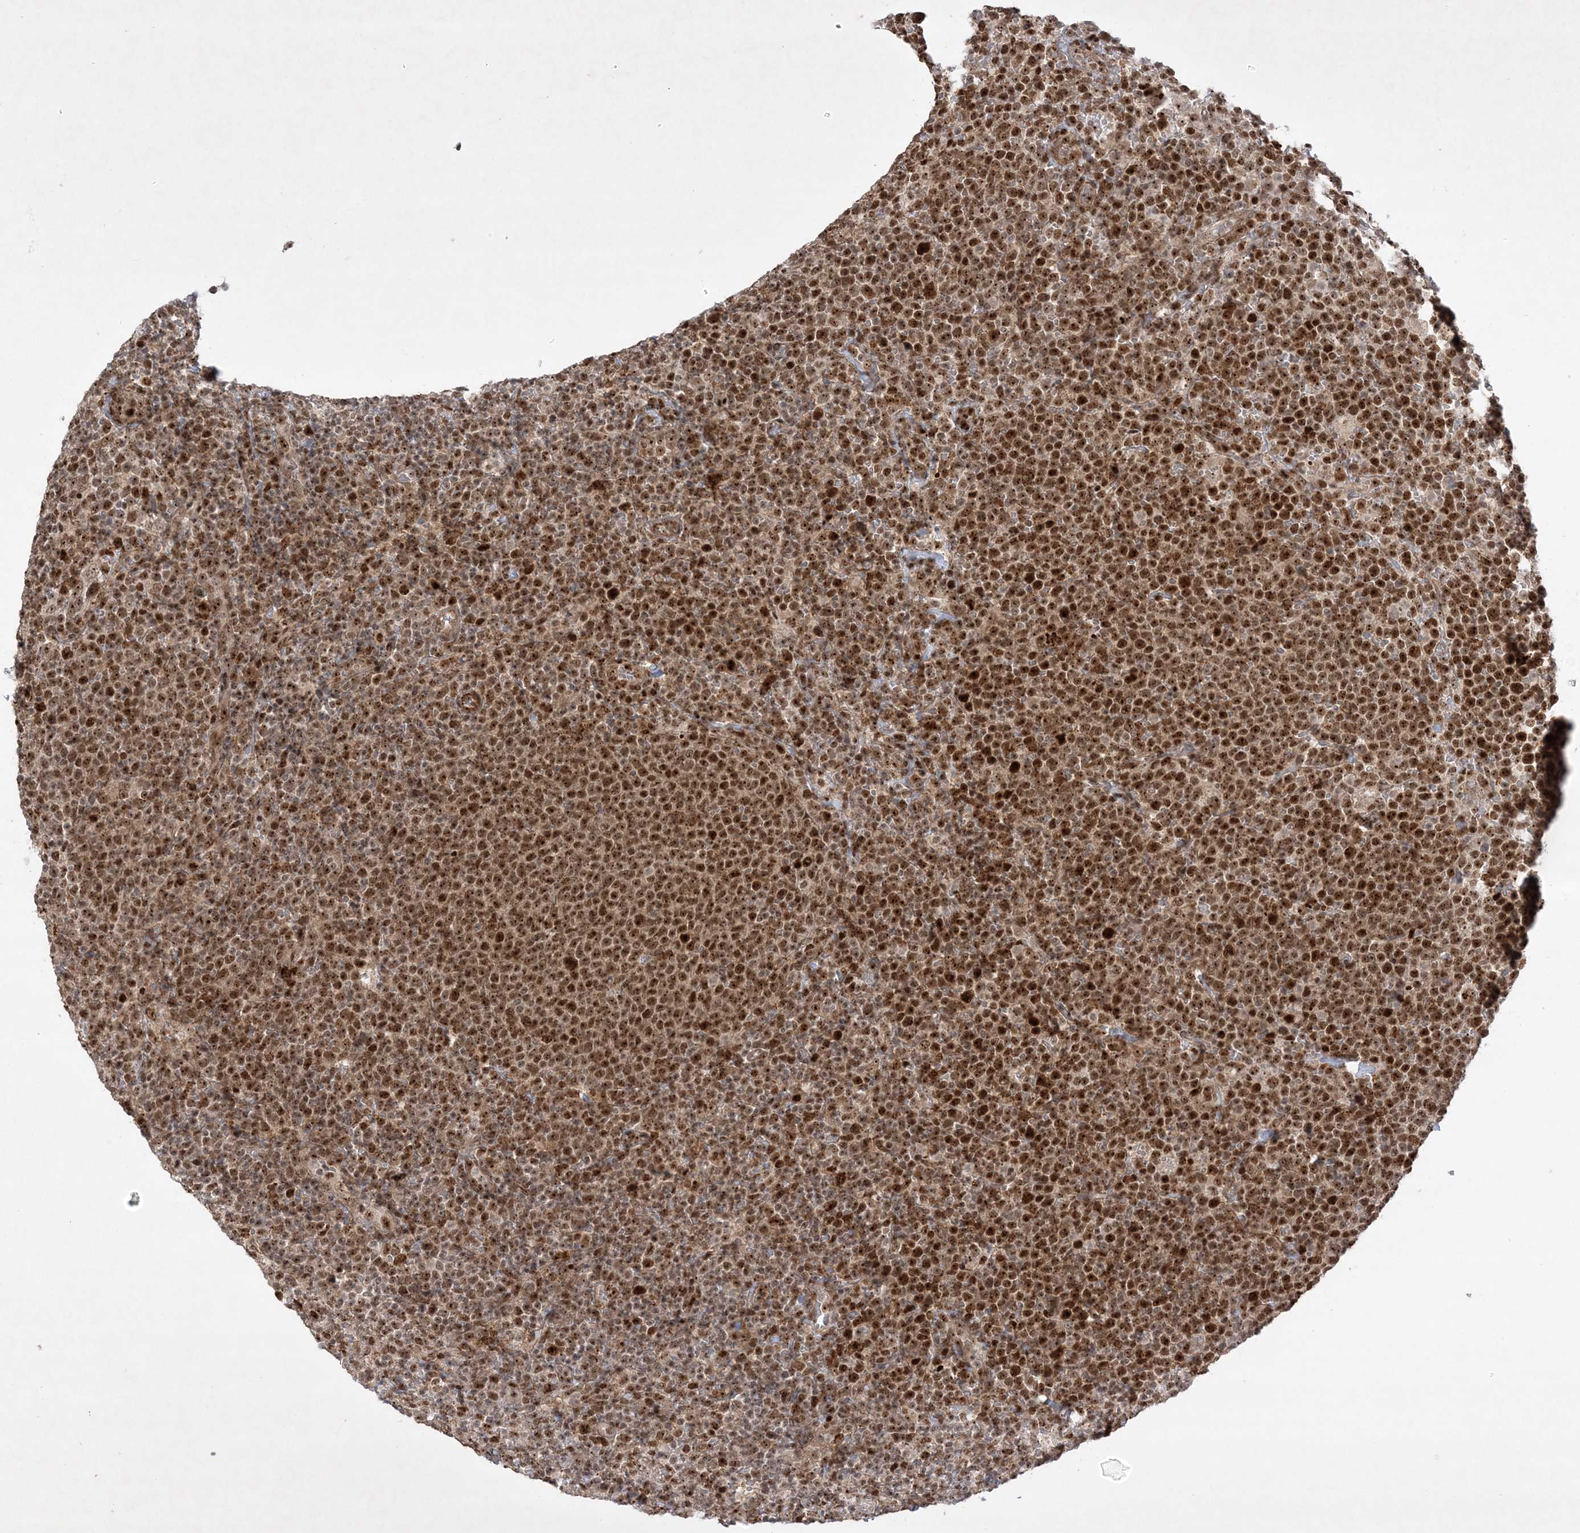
{"staining": {"intensity": "strong", "quantity": "25%-75%", "location": "cytoplasmic/membranous,nuclear"}, "tissue": "lymphoma", "cell_type": "Tumor cells", "image_type": "cancer", "snomed": [{"axis": "morphology", "description": "Malignant lymphoma, non-Hodgkin's type, High grade"}, {"axis": "topography", "description": "Lymph node"}], "caption": "An immunohistochemistry histopathology image of neoplastic tissue is shown. Protein staining in brown labels strong cytoplasmic/membranous and nuclear positivity in lymphoma within tumor cells.", "gene": "NPM3", "patient": {"sex": "male", "age": 61}}